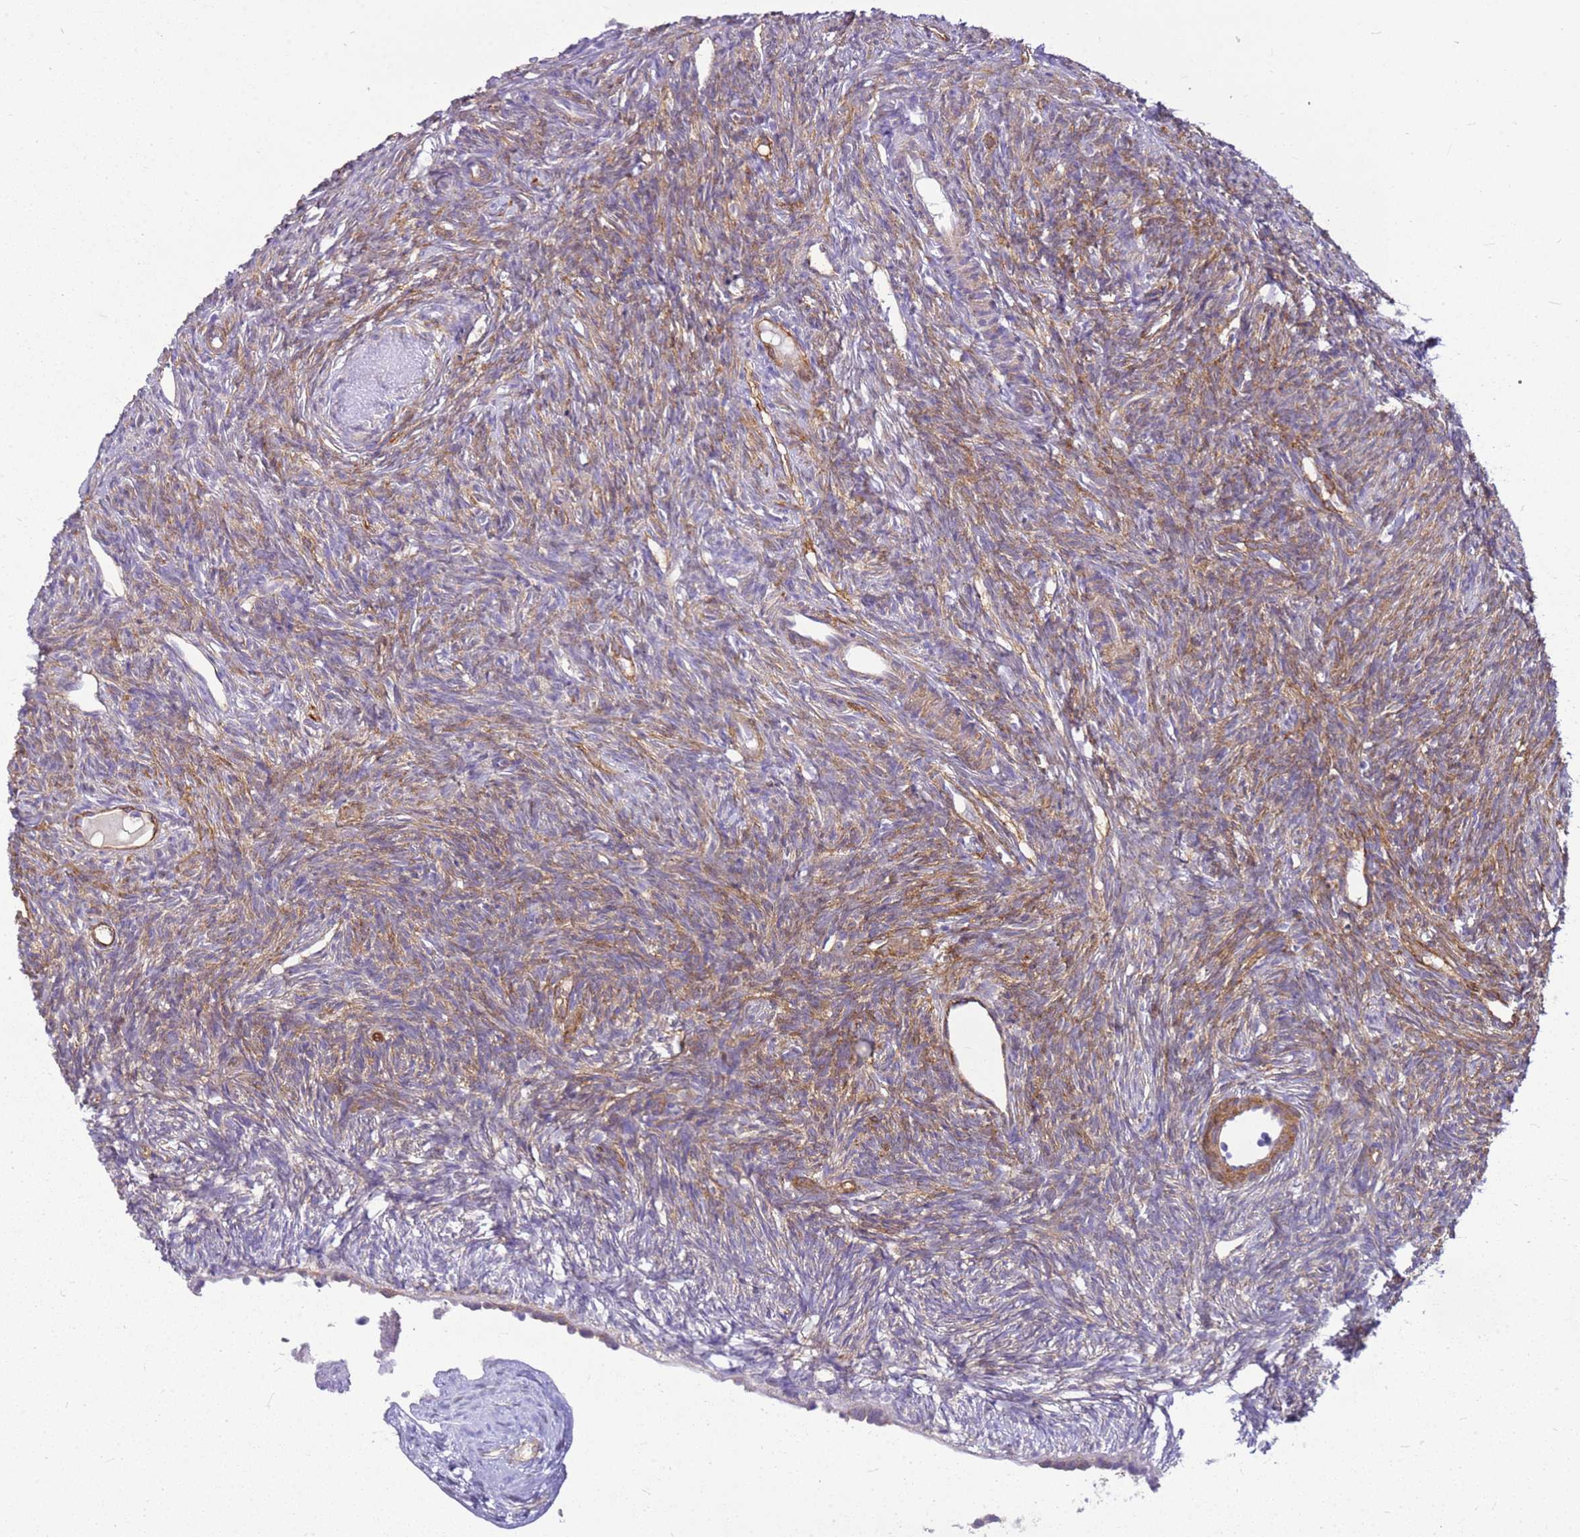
{"staining": {"intensity": "moderate", "quantity": ">75%", "location": "cytoplasmic/membranous"}, "tissue": "ovary", "cell_type": "Ovarian stroma cells", "image_type": "normal", "snomed": [{"axis": "morphology", "description": "Normal tissue, NOS"}, {"axis": "topography", "description": "Ovary"}], "caption": "Moderate cytoplasmic/membranous expression is present in about >75% of ovarian stroma cells in normal ovary. (Brightfield microscopy of DAB IHC at high magnification).", "gene": "HSPB1", "patient": {"sex": "female", "age": 51}}